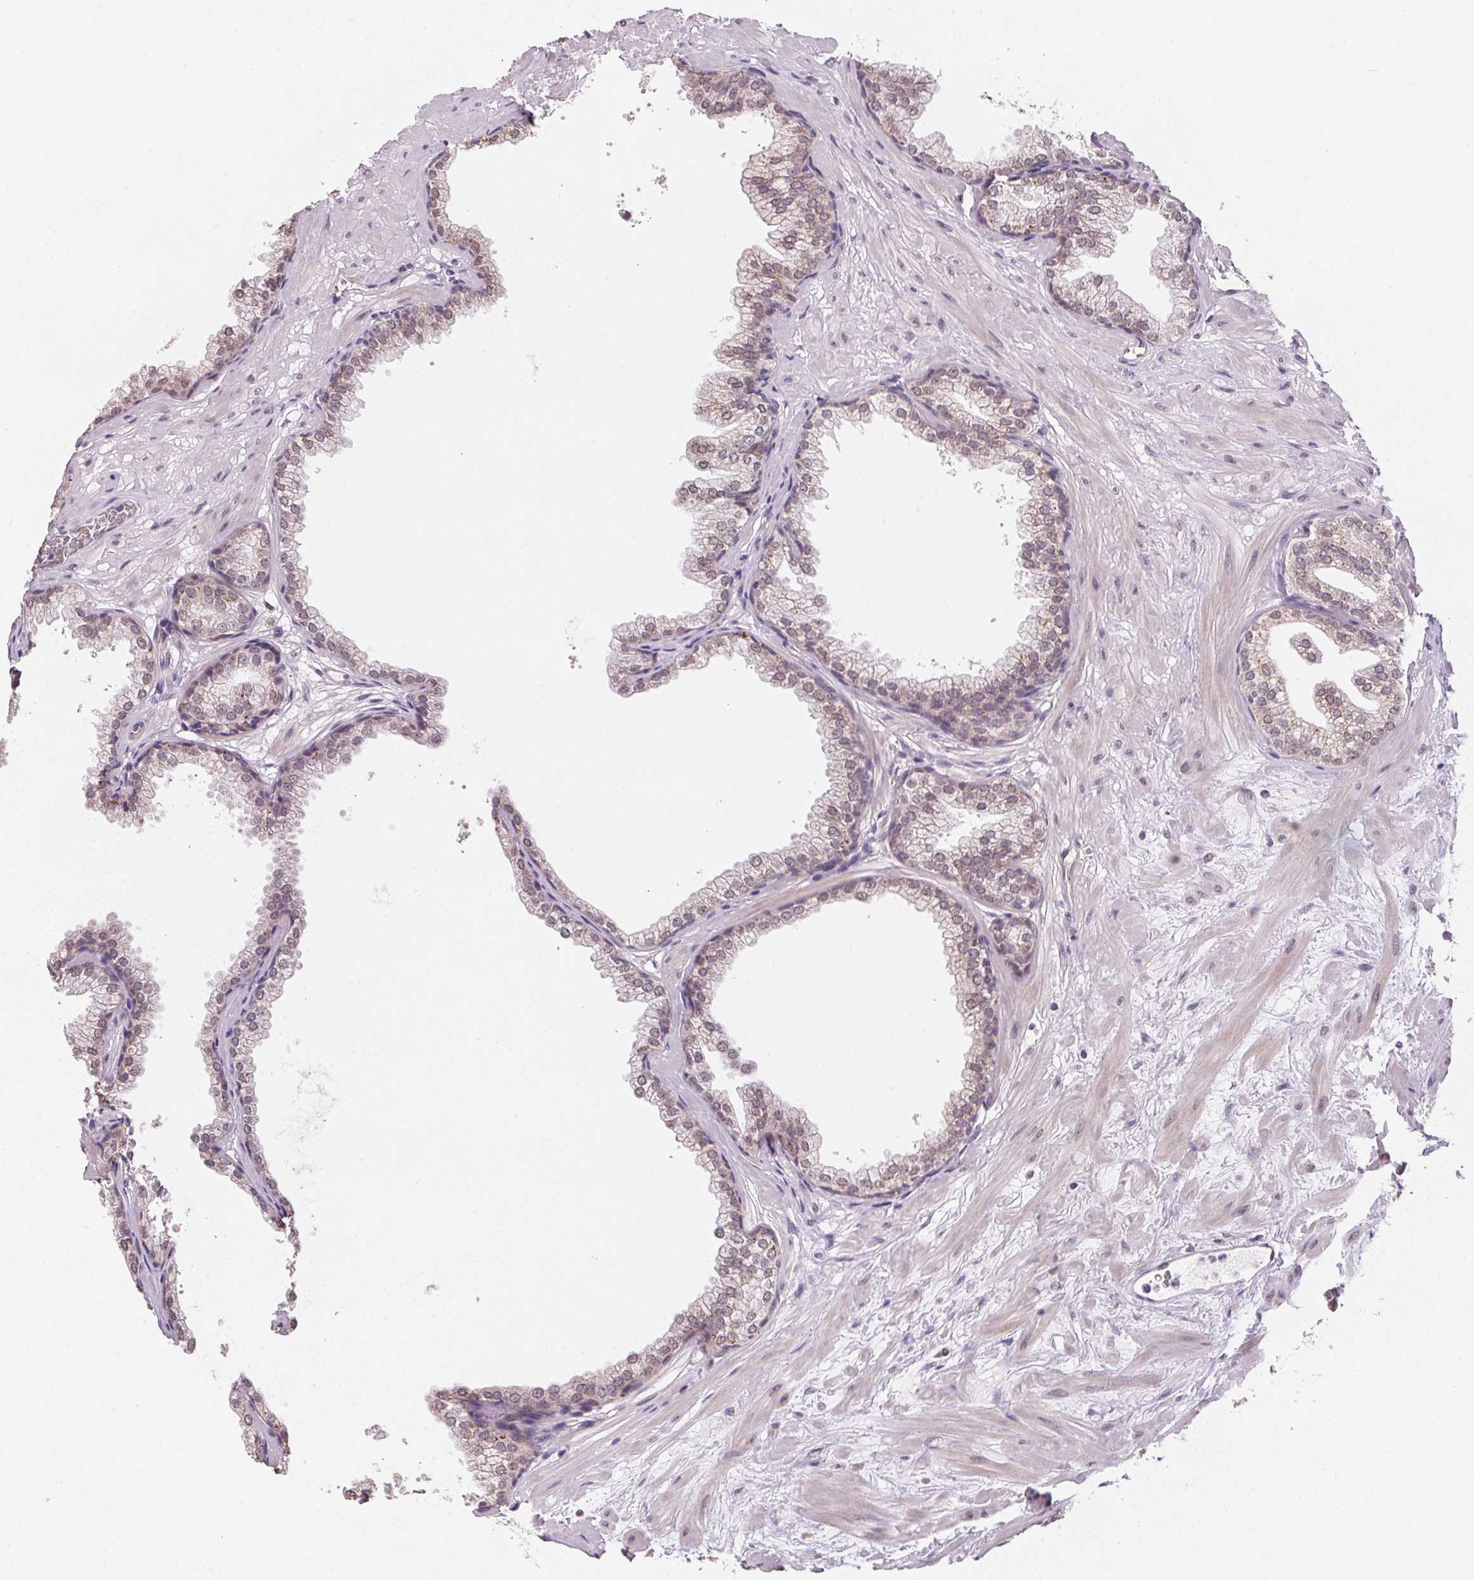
{"staining": {"intensity": "moderate", "quantity": "<25%", "location": "cytoplasmic/membranous"}, "tissue": "prostate", "cell_type": "Glandular cells", "image_type": "normal", "snomed": [{"axis": "morphology", "description": "Normal tissue, NOS"}, {"axis": "topography", "description": "Prostate"}], "caption": "This micrograph demonstrates IHC staining of benign prostate, with low moderate cytoplasmic/membranous positivity in approximately <25% of glandular cells.", "gene": "METTL13", "patient": {"sex": "male", "age": 37}}